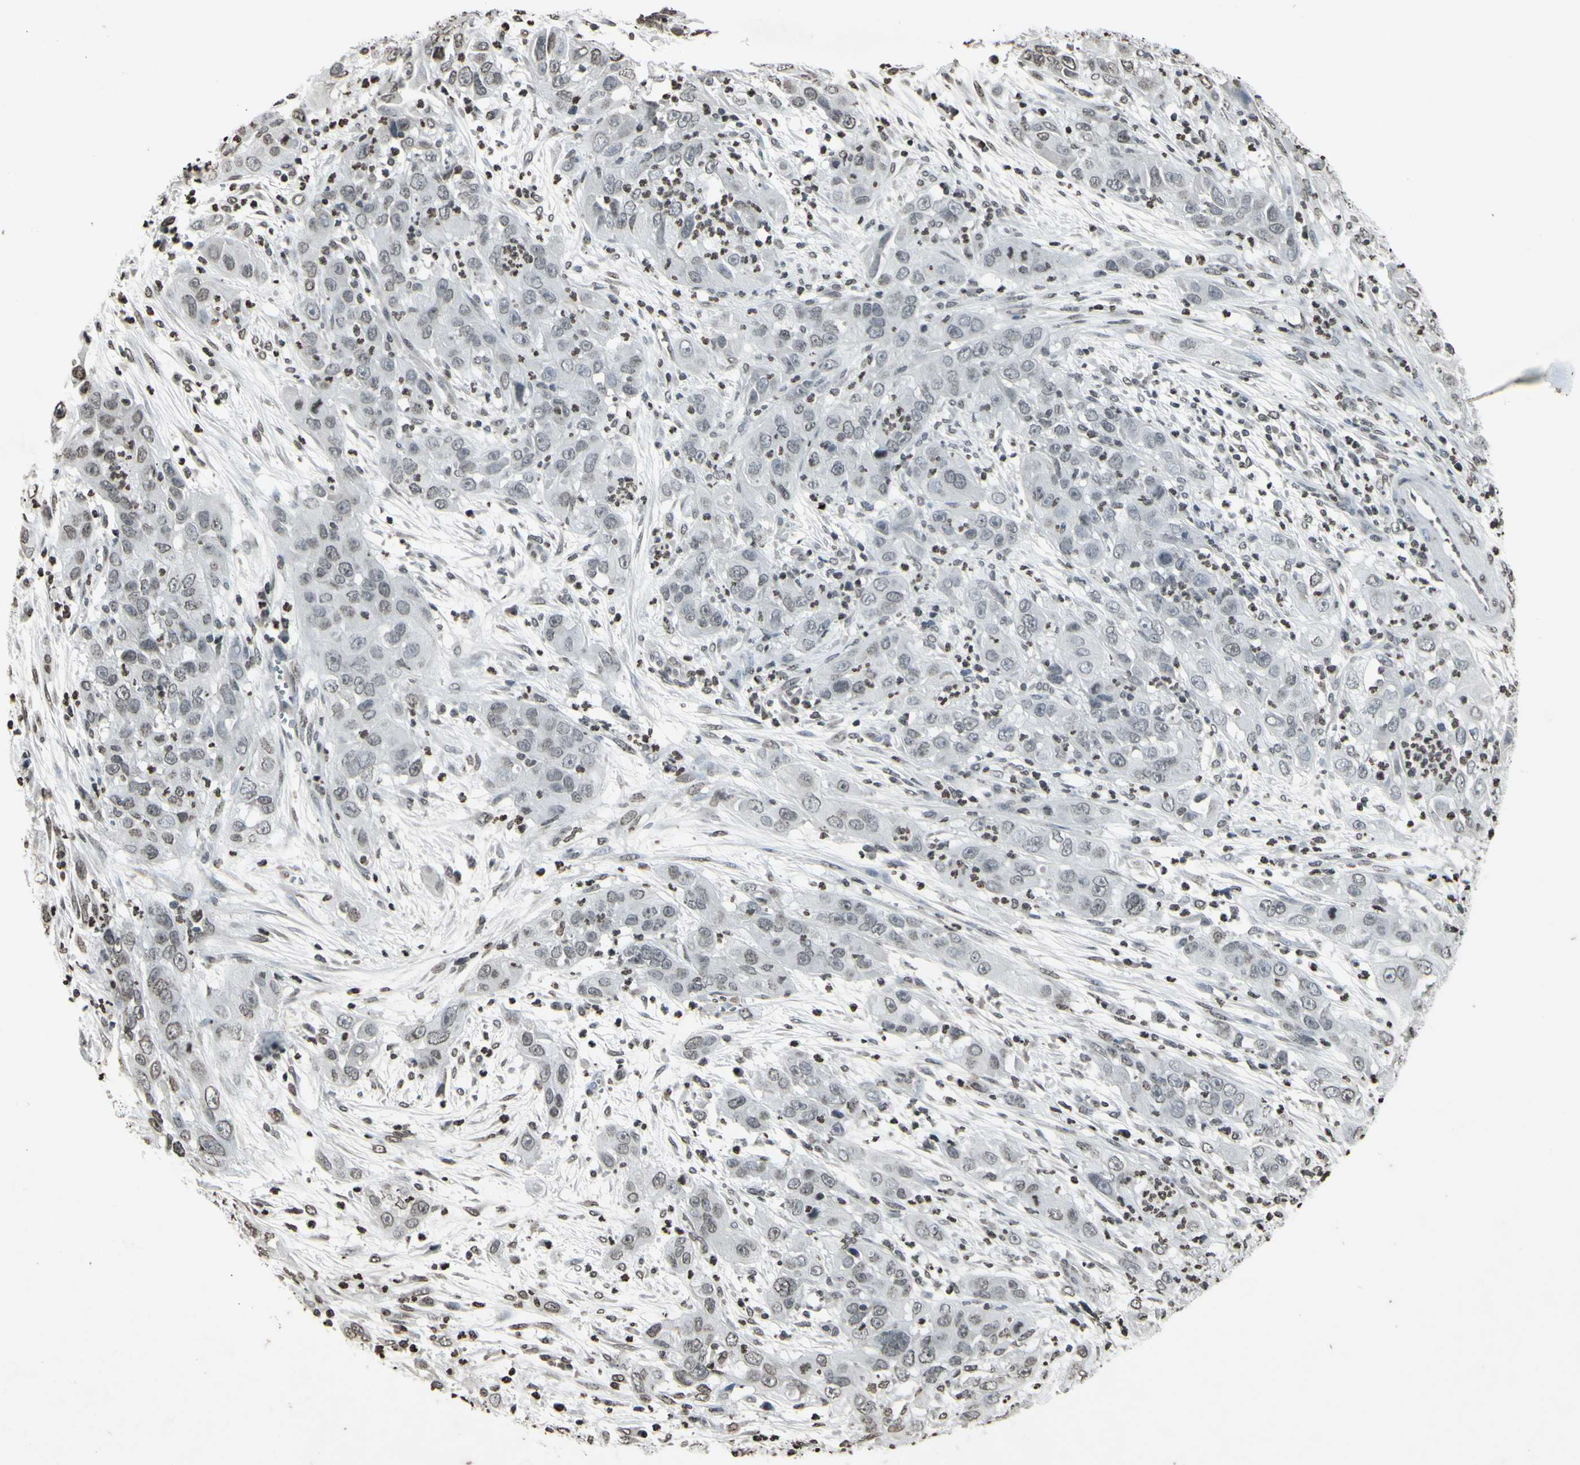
{"staining": {"intensity": "negative", "quantity": "none", "location": "none"}, "tissue": "cervical cancer", "cell_type": "Tumor cells", "image_type": "cancer", "snomed": [{"axis": "morphology", "description": "Squamous cell carcinoma, NOS"}, {"axis": "topography", "description": "Cervix"}], "caption": "IHC image of human cervical cancer (squamous cell carcinoma) stained for a protein (brown), which exhibits no positivity in tumor cells. Brightfield microscopy of IHC stained with DAB (brown) and hematoxylin (blue), captured at high magnification.", "gene": "CD79B", "patient": {"sex": "female", "age": 32}}